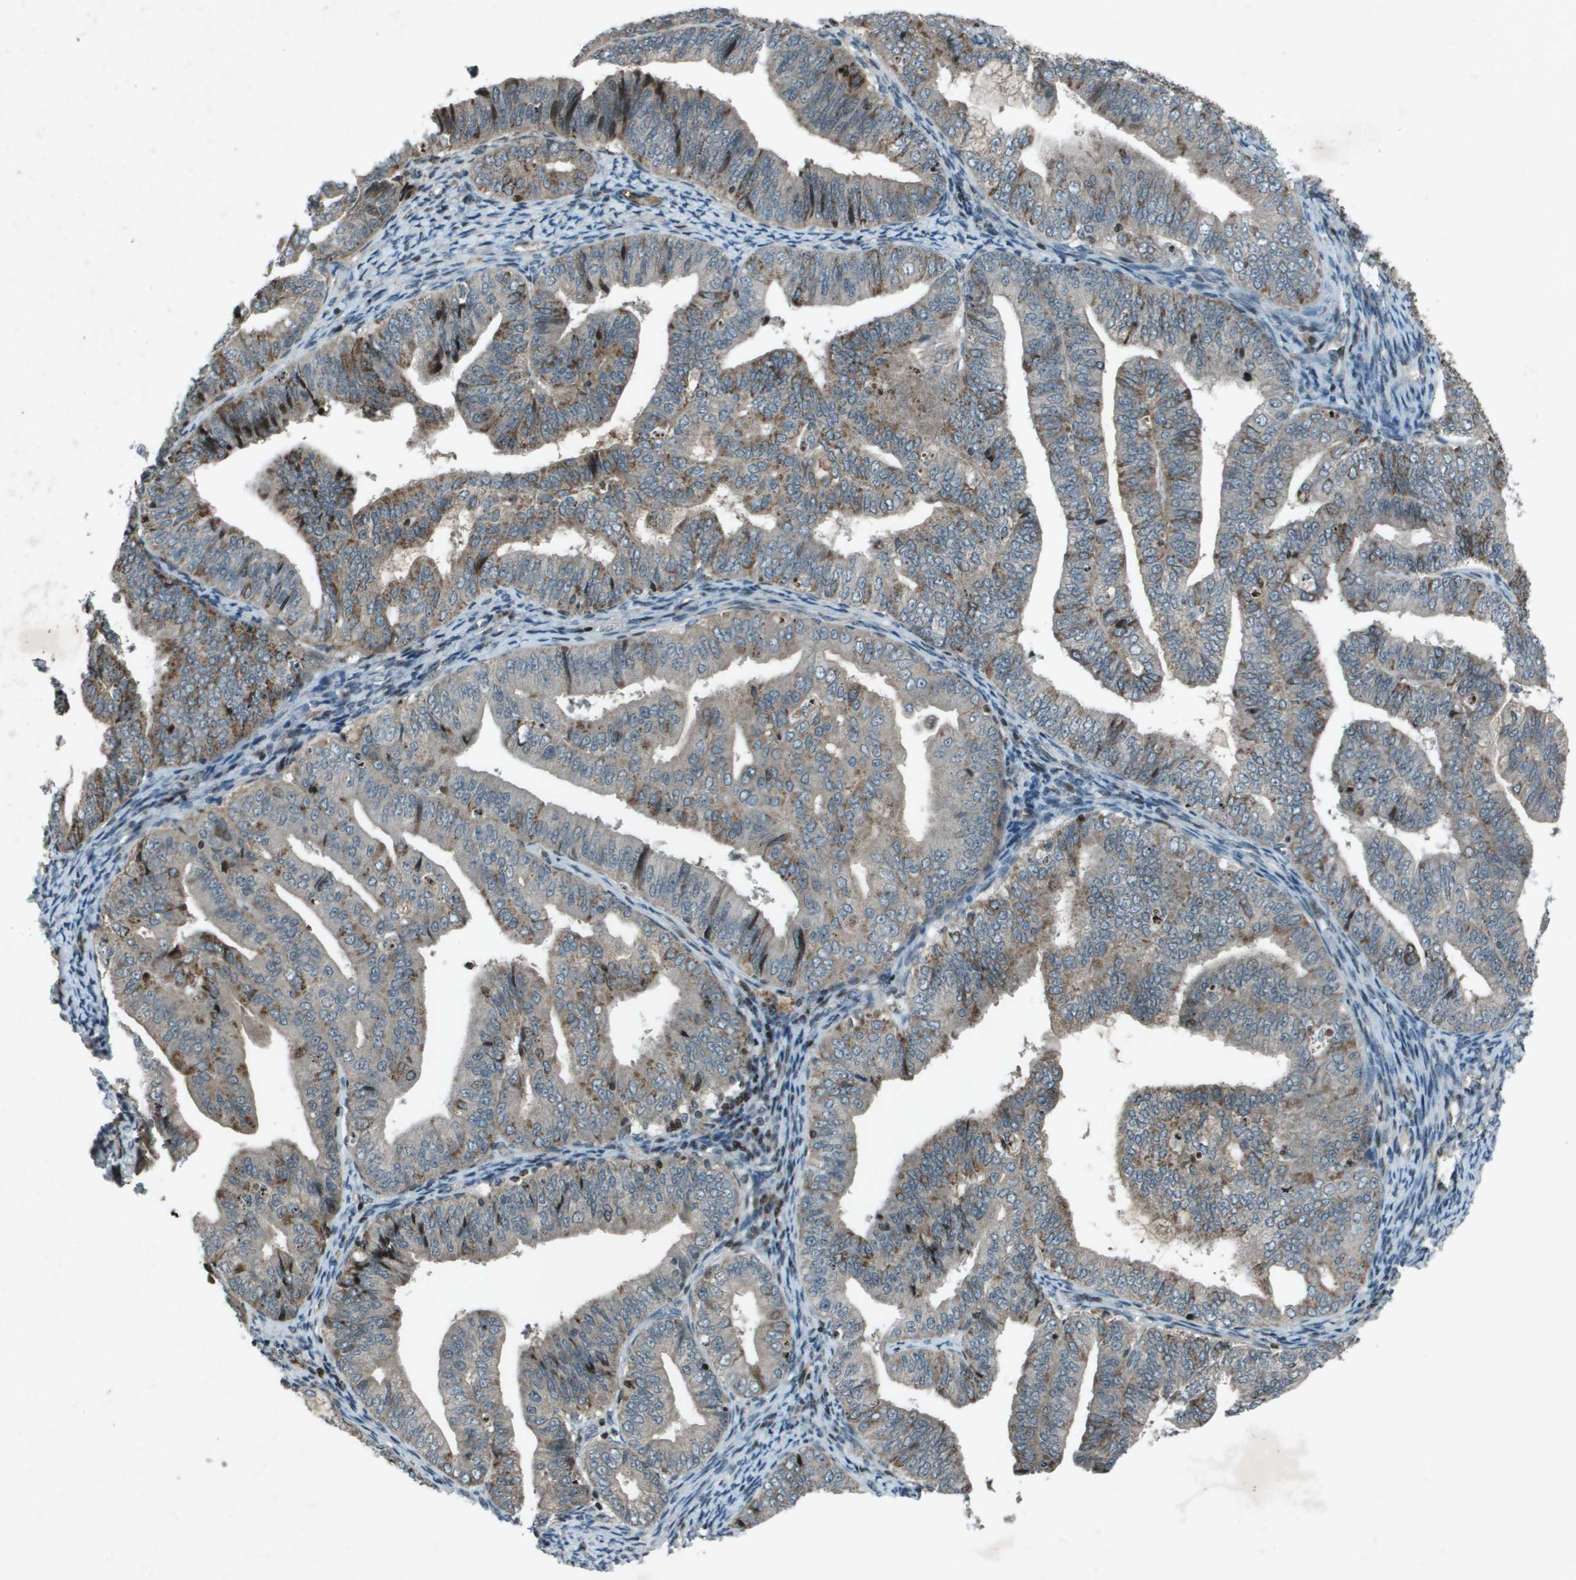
{"staining": {"intensity": "weak", "quantity": "<25%", "location": "cytoplasmic/membranous"}, "tissue": "endometrial cancer", "cell_type": "Tumor cells", "image_type": "cancer", "snomed": [{"axis": "morphology", "description": "Adenocarcinoma, NOS"}, {"axis": "topography", "description": "Endometrium"}], "caption": "Photomicrograph shows no significant protein expression in tumor cells of adenocarcinoma (endometrial).", "gene": "CXCL12", "patient": {"sex": "female", "age": 63}}